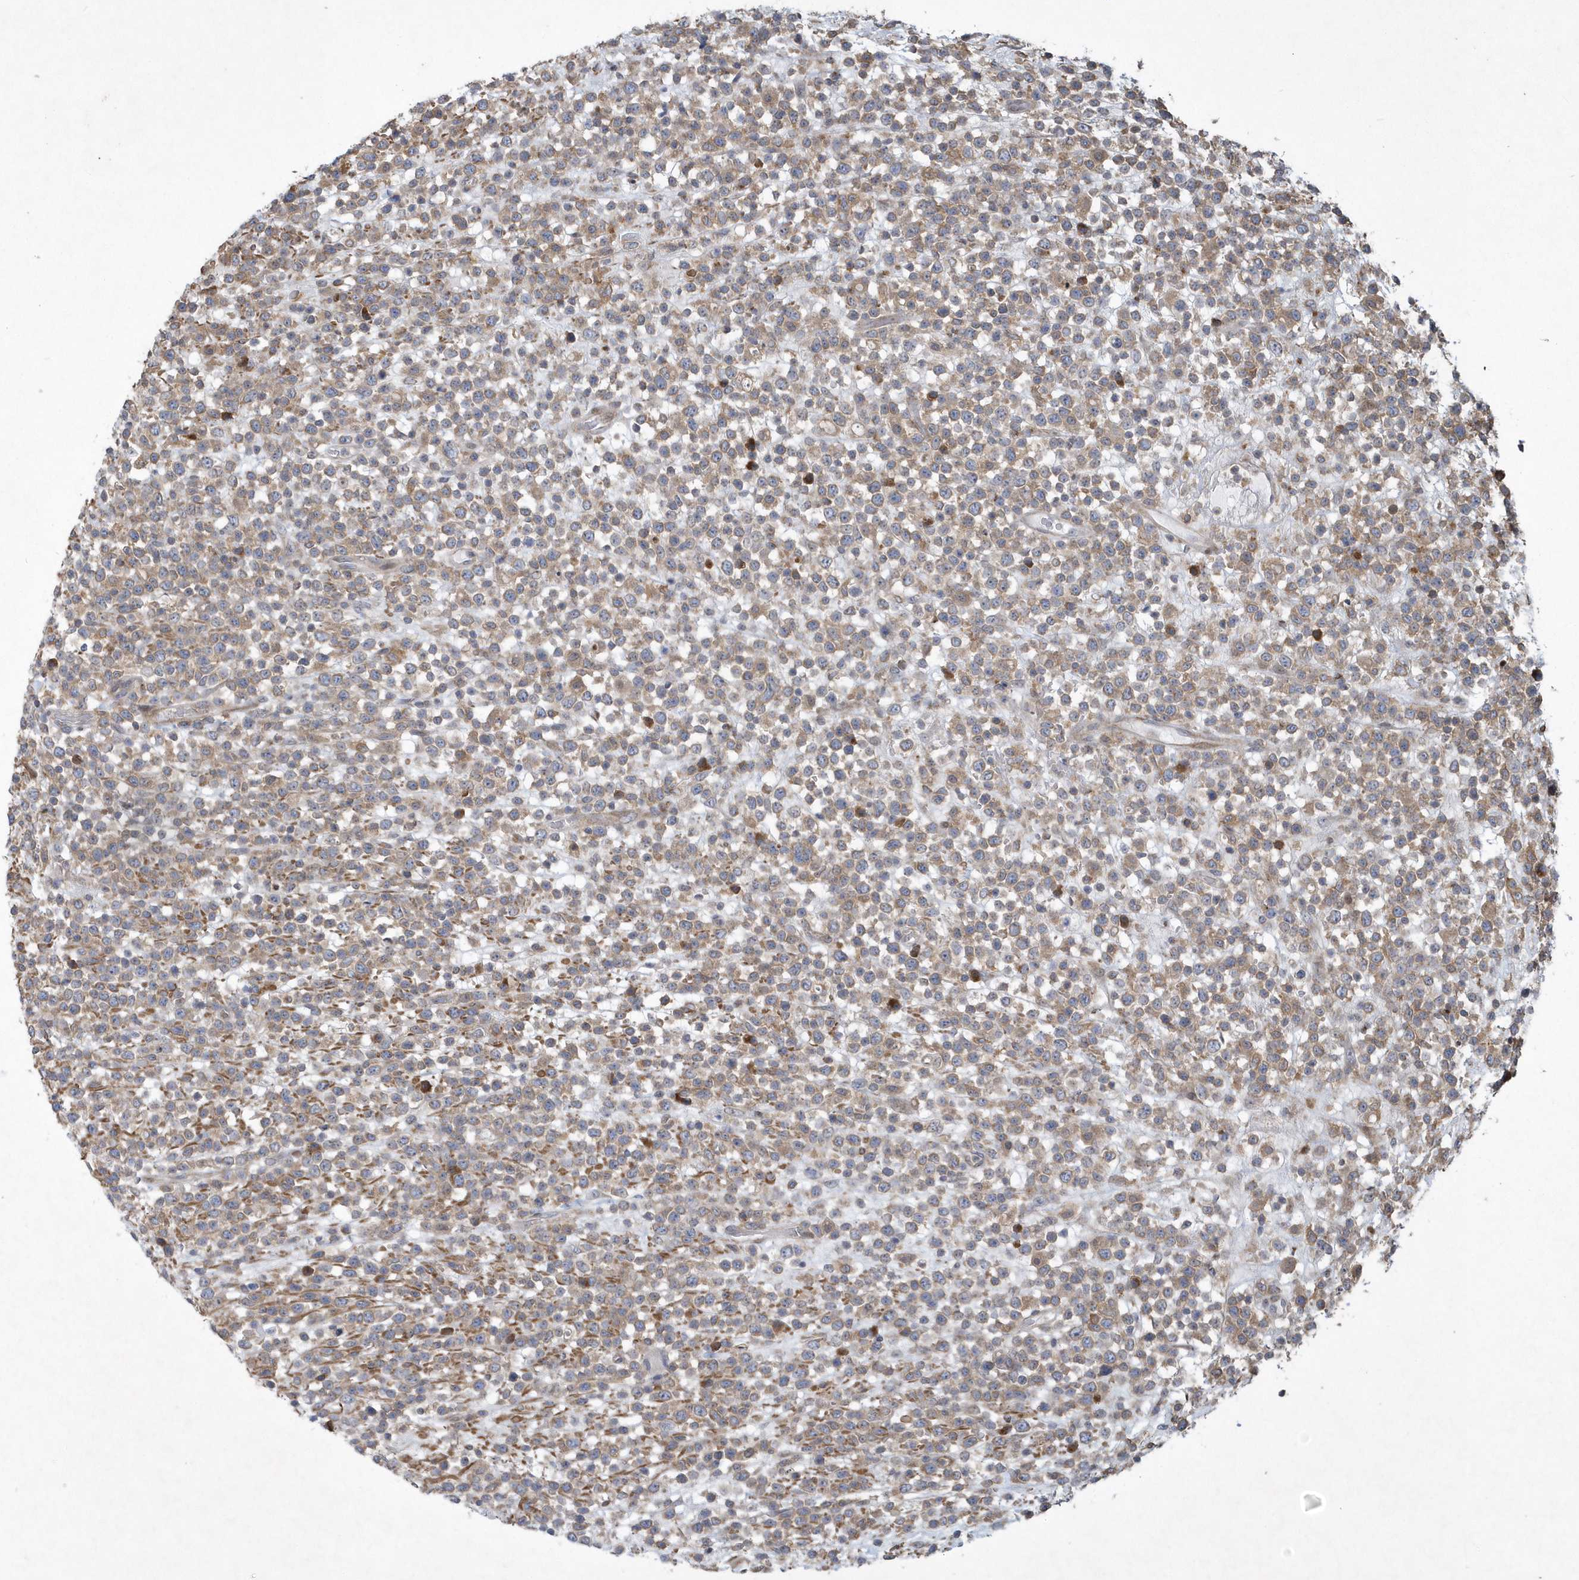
{"staining": {"intensity": "weak", "quantity": ">75%", "location": "cytoplasmic/membranous"}, "tissue": "lymphoma", "cell_type": "Tumor cells", "image_type": "cancer", "snomed": [{"axis": "morphology", "description": "Malignant lymphoma, non-Hodgkin's type, High grade"}, {"axis": "topography", "description": "Colon"}], "caption": "Malignant lymphoma, non-Hodgkin's type (high-grade) stained for a protein displays weak cytoplasmic/membranous positivity in tumor cells.", "gene": "N4BP2", "patient": {"sex": "female", "age": 53}}